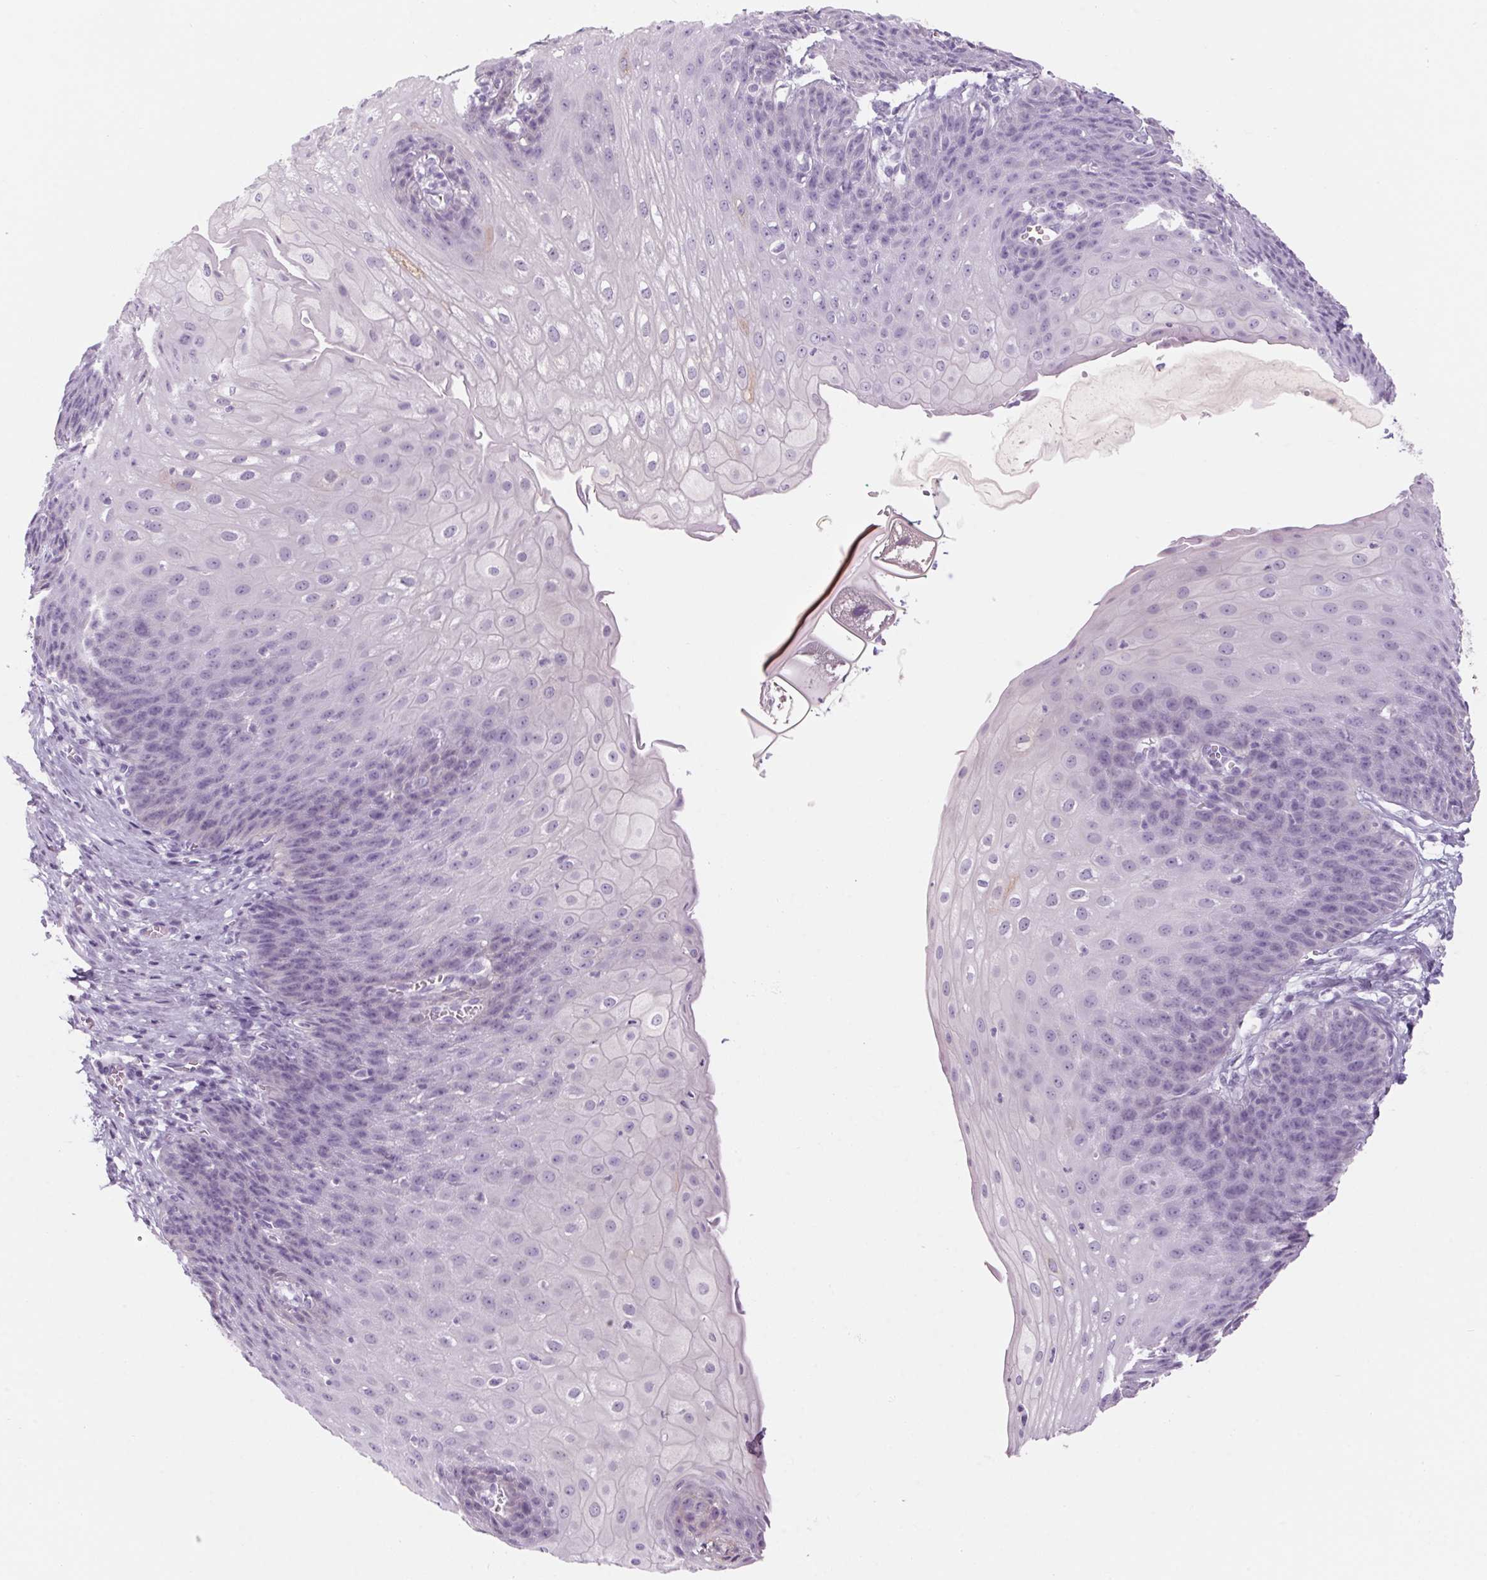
{"staining": {"intensity": "negative", "quantity": "none", "location": "none"}, "tissue": "esophagus", "cell_type": "Squamous epithelial cells", "image_type": "normal", "snomed": [{"axis": "morphology", "description": "Normal tissue, NOS"}, {"axis": "topography", "description": "Esophagus"}], "caption": "Squamous epithelial cells are negative for protein expression in normal human esophagus. The staining was performed using DAB to visualize the protein expression in brown, while the nuclei were stained in blue with hematoxylin (Magnification: 20x).", "gene": "RPTN", "patient": {"sex": "male", "age": 71}}